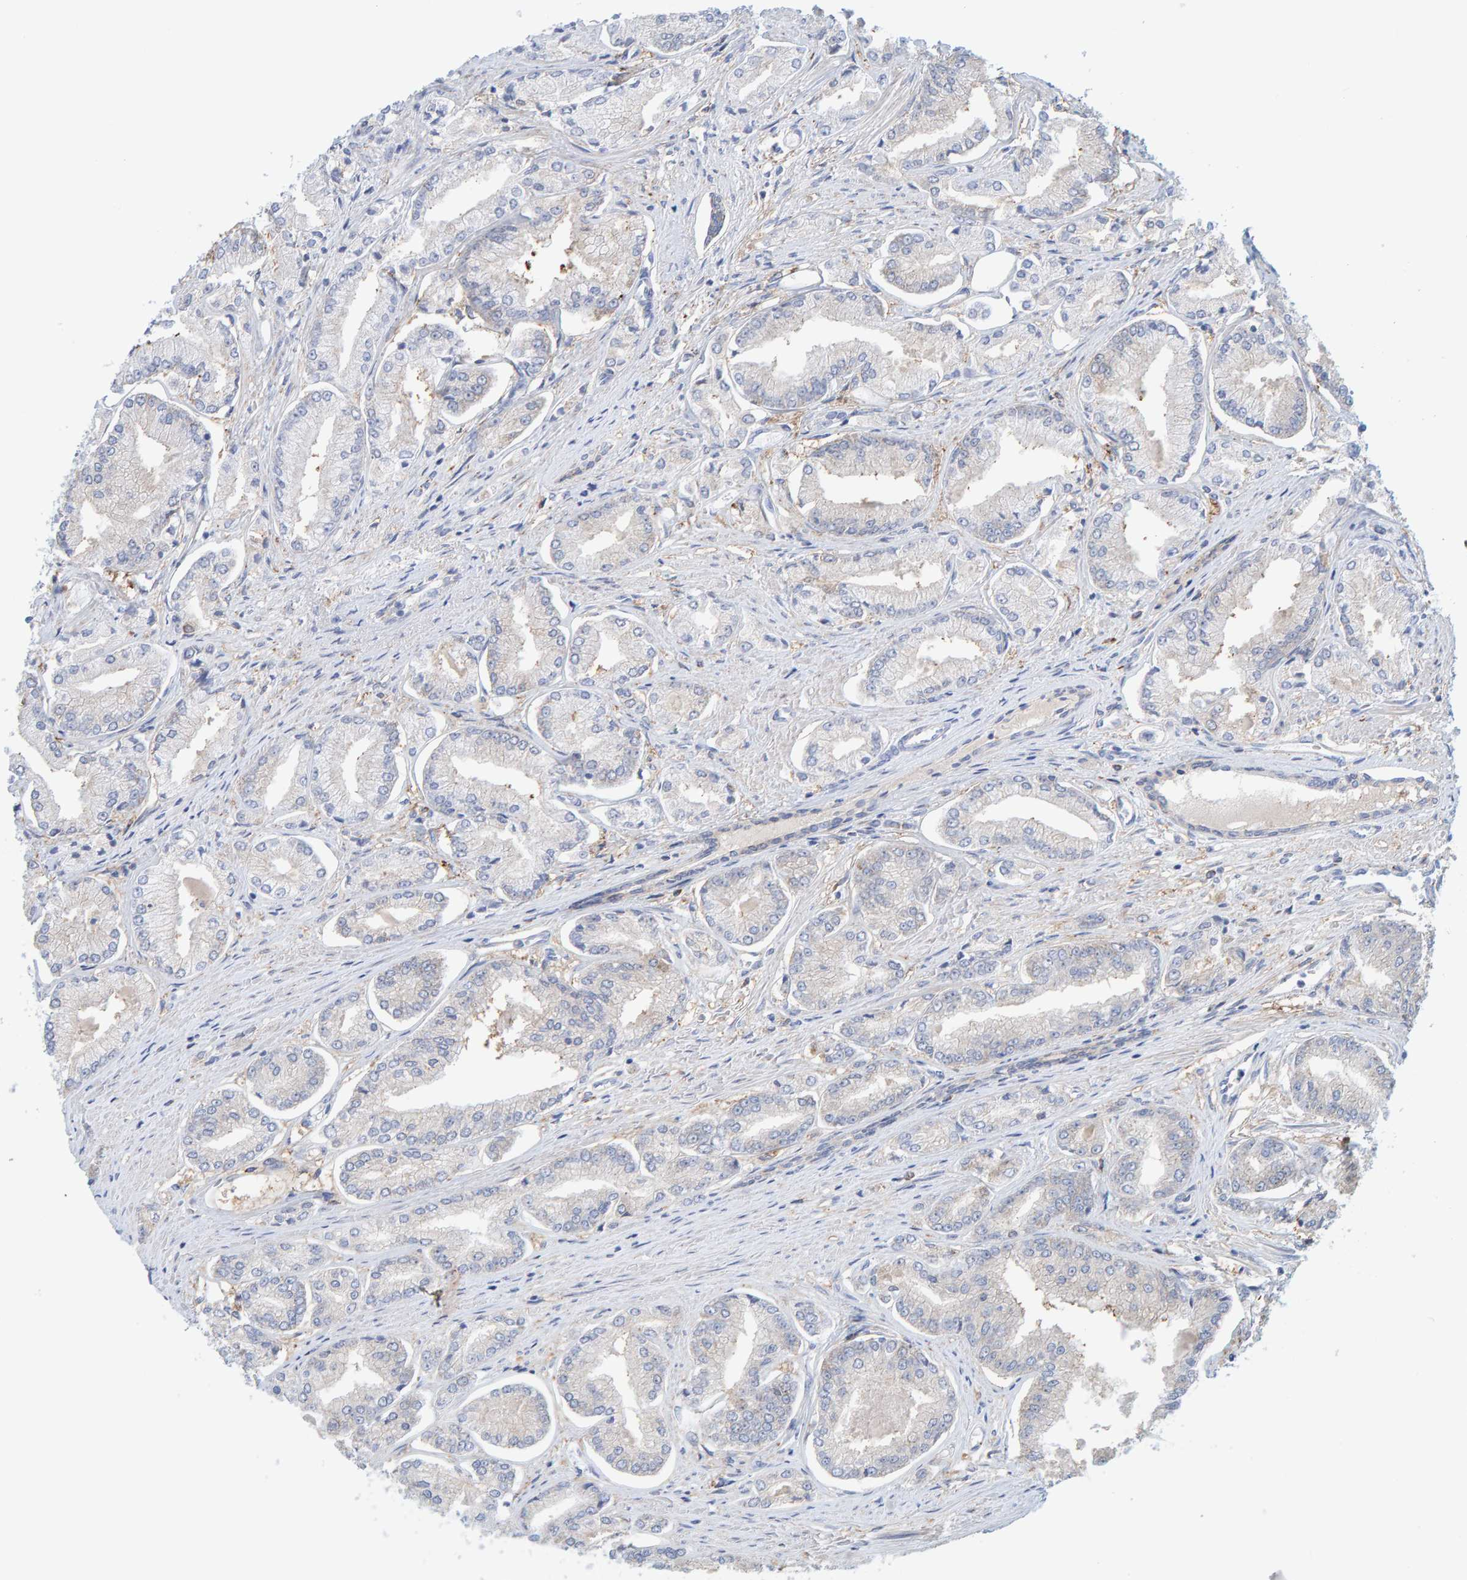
{"staining": {"intensity": "negative", "quantity": "none", "location": "none"}, "tissue": "prostate cancer", "cell_type": "Tumor cells", "image_type": "cancer", "snomed": [{"axis": "morphology", "description": "Adenocarcinoma, Low grade"}, {"axis": "topography", "description": "Prostate"}], "caption": "Immunohistochemical staining of prostate cancer demonstrates no significant positivity in tumor cells.", "gene": "KLHL11", "patient": {"sex": "male", "age": 52}}